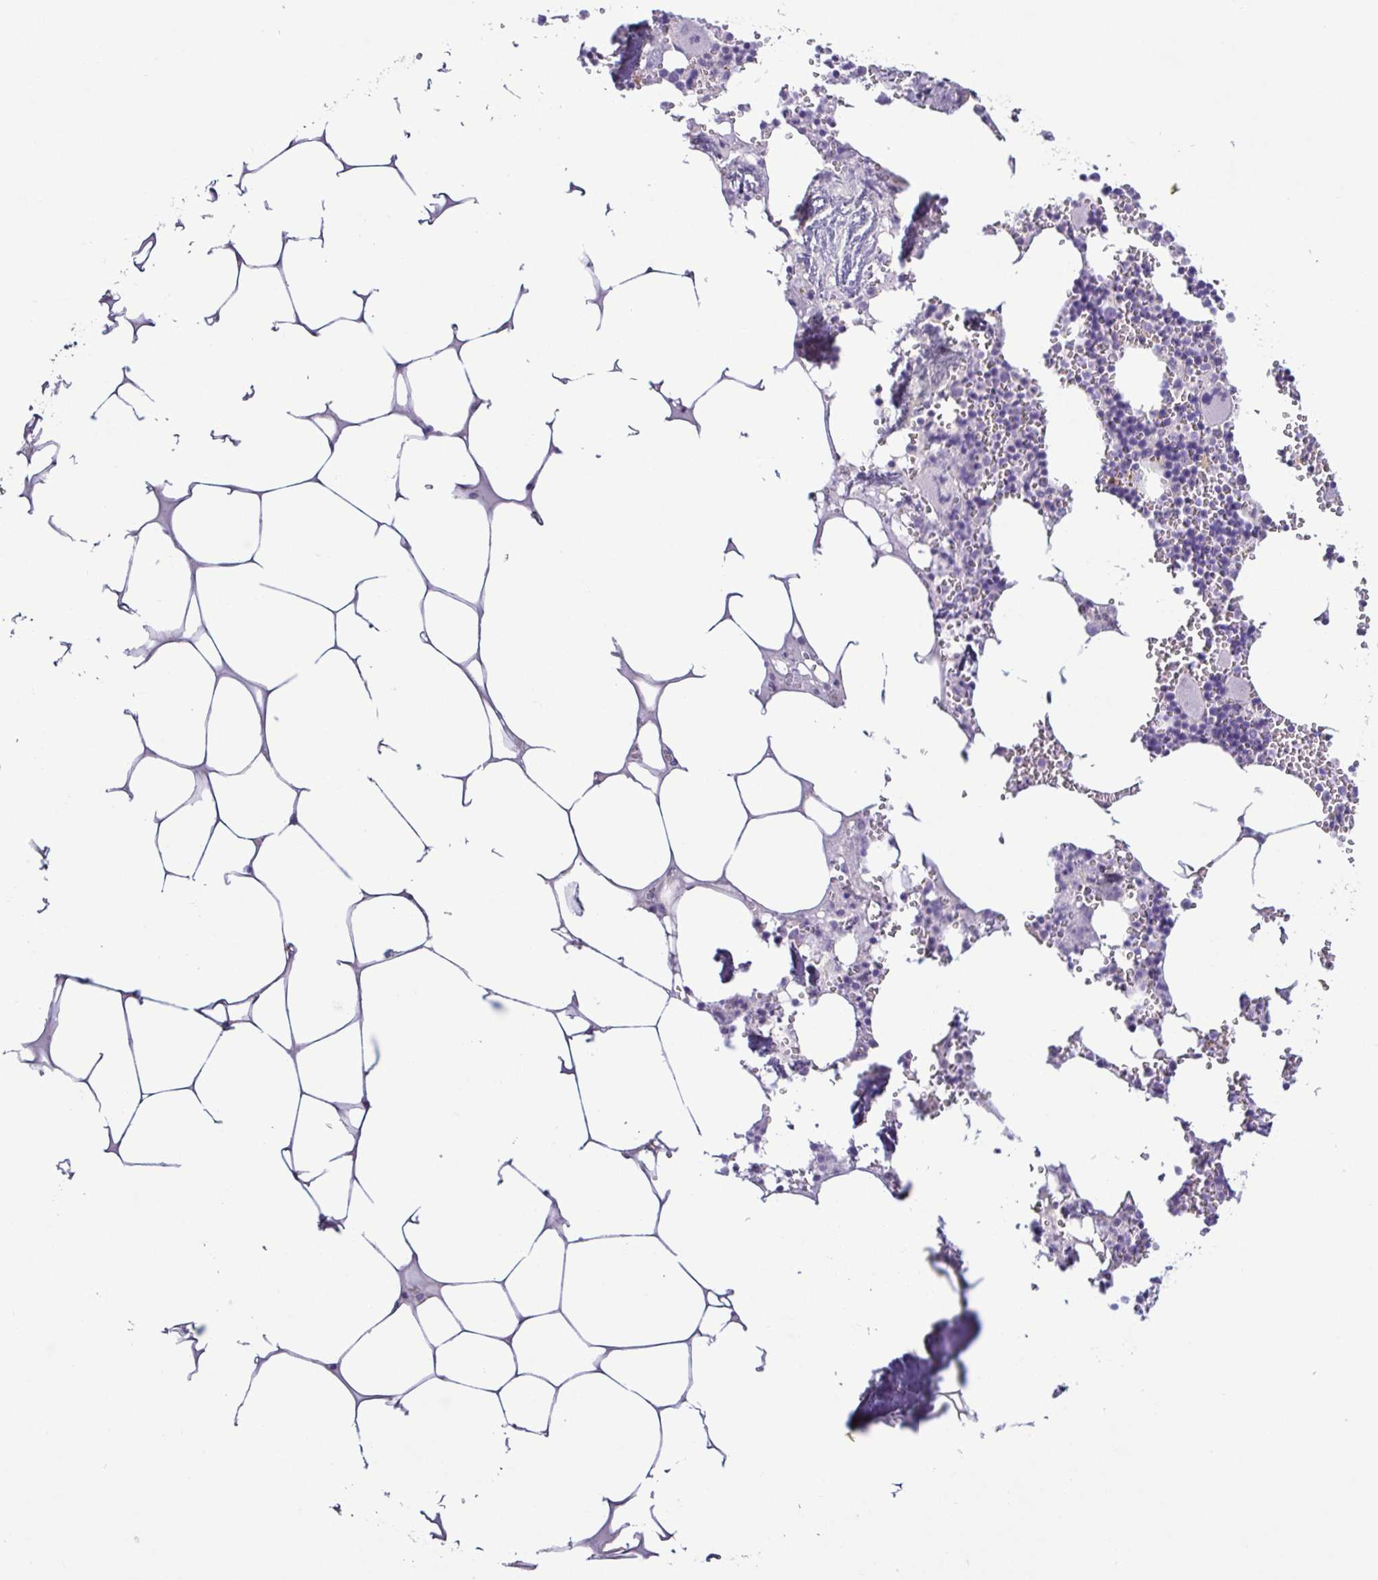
{"staining": {"intensity": "negative", "quantity": "none", "location": "none"}, "tissue": "bone marrow", "cell_type": "Hematopoietic cells", "image_type": "normal", "snomed": [{"axis": "morphology", "description": "Normal tissue, NOS"}, {"axis": "topography", "description": "Bone marrow"}], "caption": "IHC photomicrograph of normal bone marrow: human bone marrow stained with DAB (3,3'-diaminobenzidine) exhibits no significant protein expression in hematopoietic cells. (DAB immunohistochemistry (IHC) with hematoxylin counter stain).", "gene": "TERT", "patient": {"sex": "male", "age": 54}}